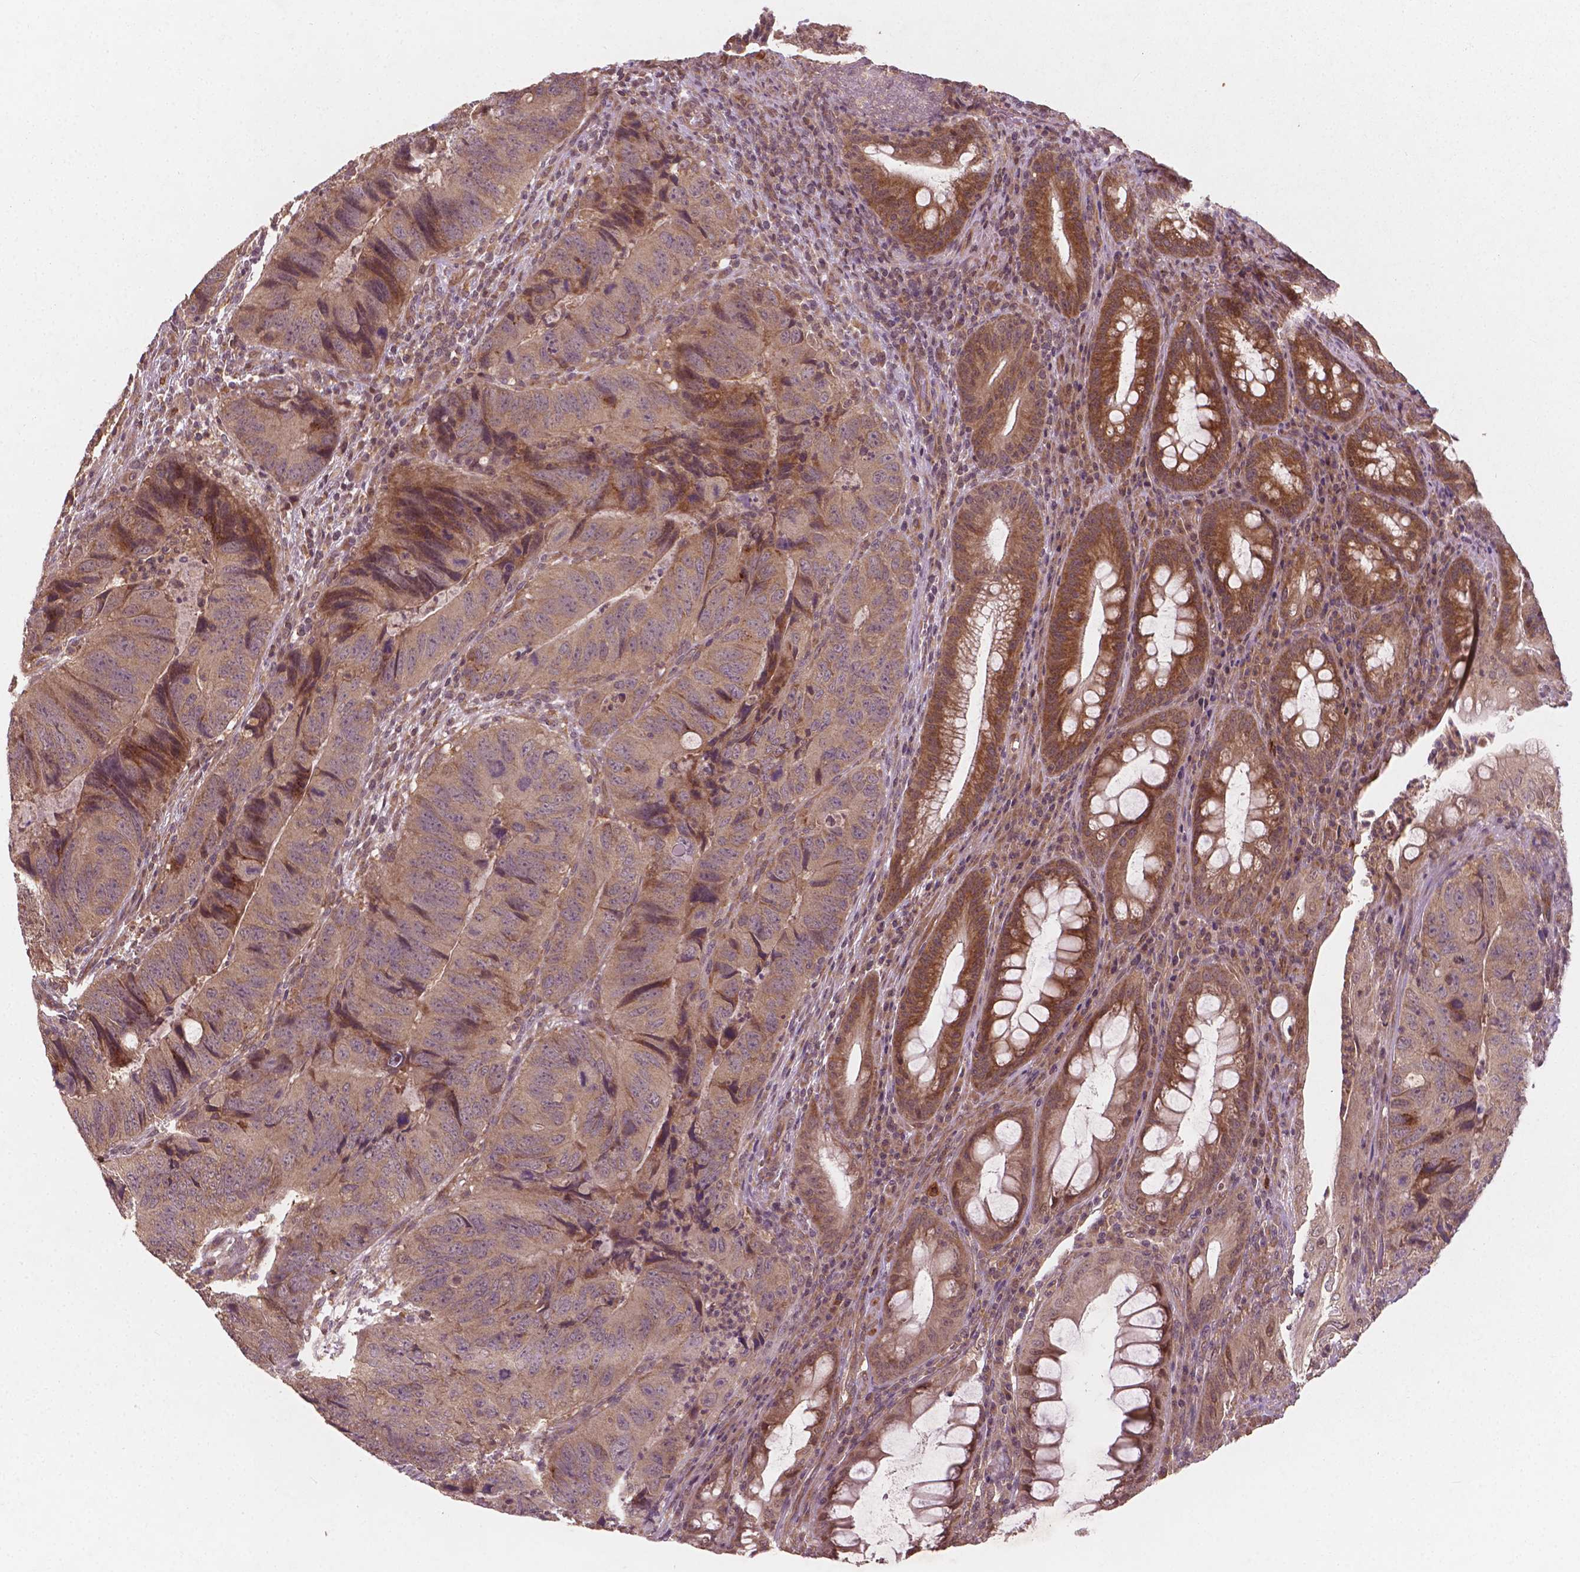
{"staining": {"intensity": "weak", "quantity": ">75%", "location": "cytoplasmic/membranous"}, "tissue": "colorectal cancer", "cell_type": "Tumor cells", "image_type": "cancer", "snomed": [{"axis": "morphology", "description": "Adenocarcinoma, NOS"}, {"axis": "topography", "description": "Colon"}], "caption": "The immunohistochemical stain shows weak cytoplasmic/membranous positivity in tumor cells of adenocarcinoma (colorectal) tissue. The staining is performed using DAB (3,3'-diaminobenzidine) brown chromogen to label protein expression. The nuclei are counter-stained blue using hematoxylin.", "gene": "CYFIP2", "patient": {"sex": "male", "age": 79}}